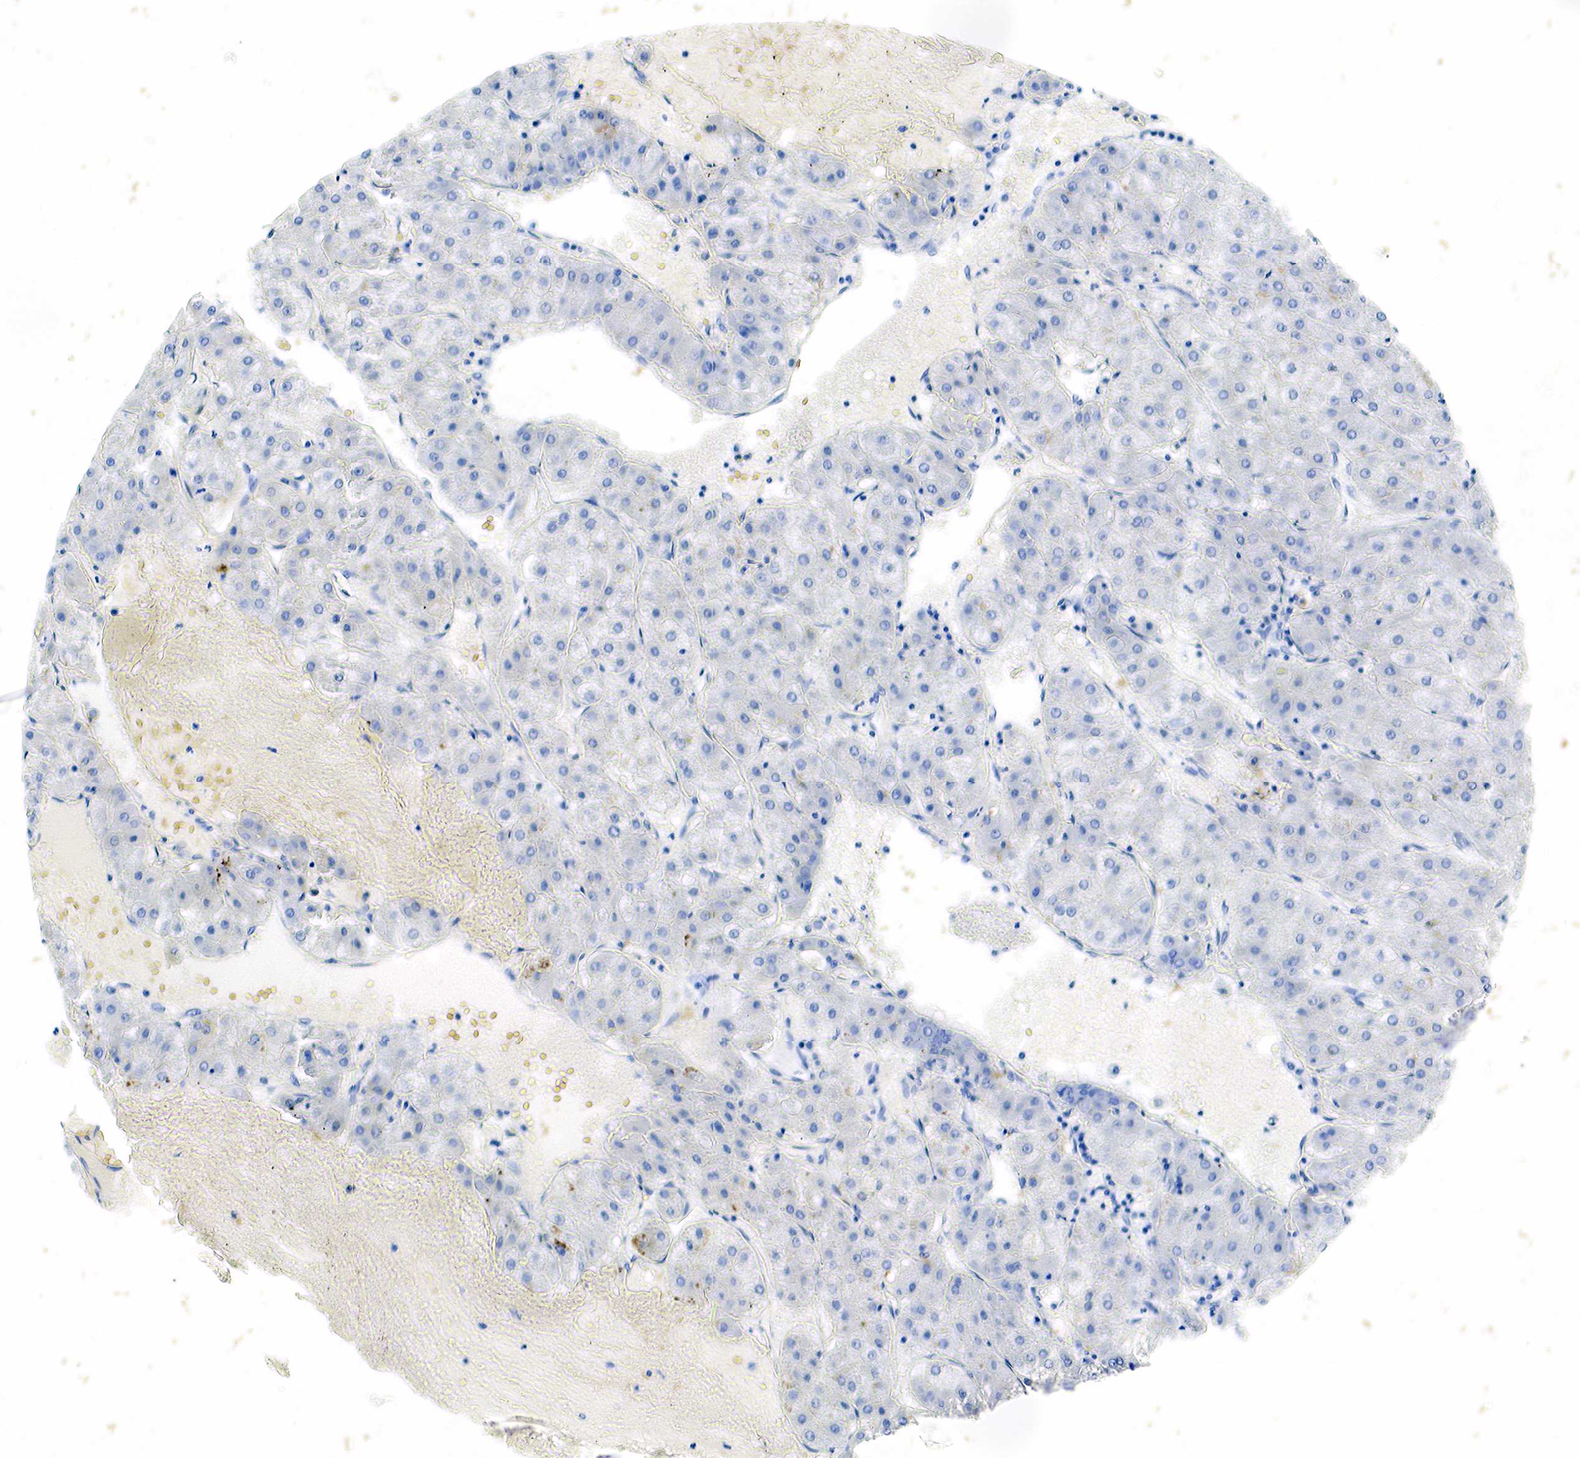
{"staining": {"intensity": "negative", "quantity": "none", "location": "none"}, "tissue": "liver cancer", "cell_type": "Tumor cells", "image_type": "cancer", "snomed": [{"axis": "morphology", "description": "Carcinoma, Hepatocellular, NOS"}, {"axis": "topography", "description": "Liver"}], "caption": "Immunohistochemistry (IHC) of liver cancer (hepatocellular carcinoma) displays no expression in tumor cells.", "gene": "GCG", "patient": {"sex": "female", "age": 52}}